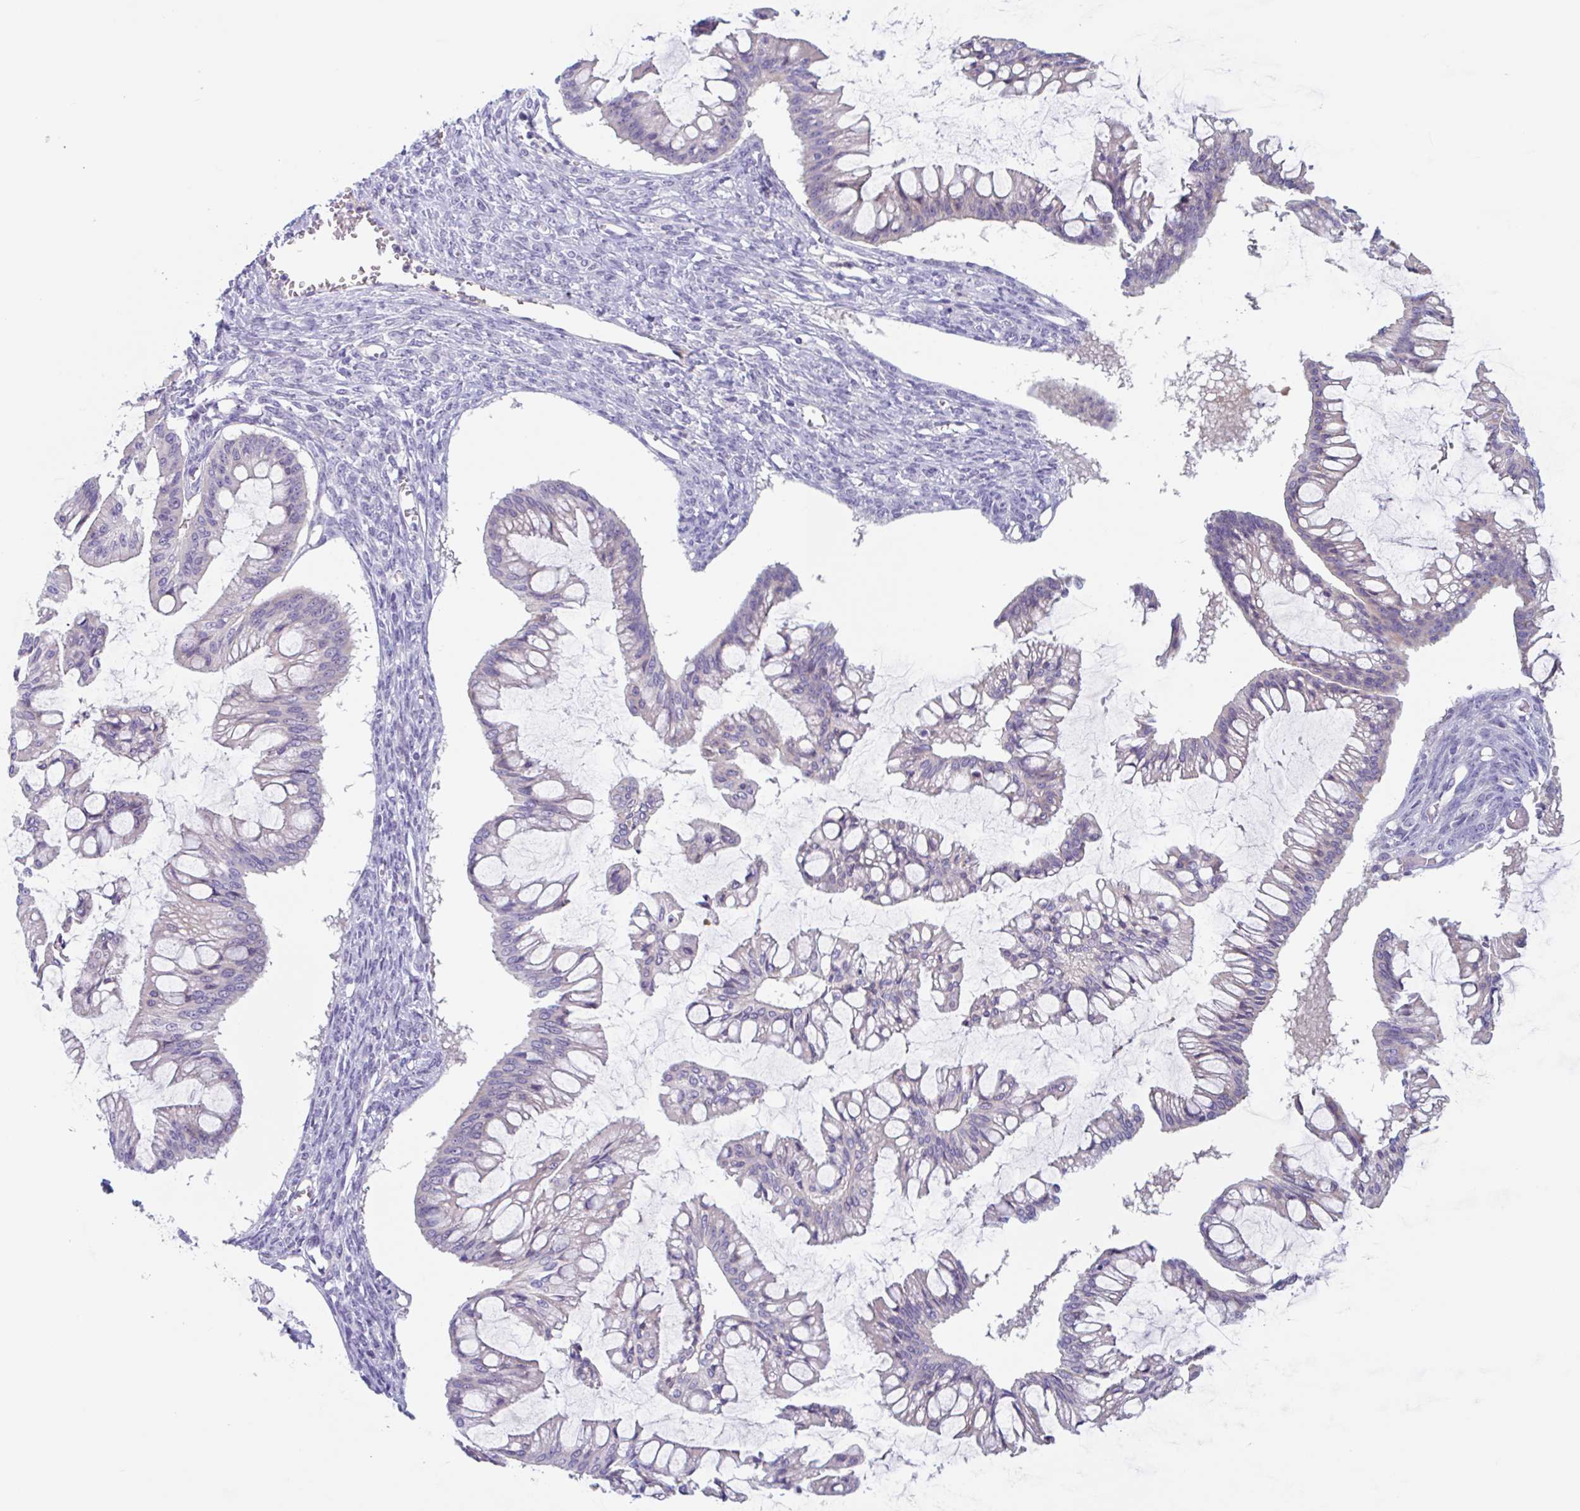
{"staining": {"intensity": "negative", "quantity": "none", "location": "none"}, "tissue": "ovarian cancer", "cell_type": "Tumor cells", "image_type": "cancer", "snomed": [{"axis": "morphology", "description": "Cystadenocarcinoma, mucinous, NOS"}, {"axis": "topography", "description": "Ovary"}], "caption": "Immunohistochemical staining of human ovarian cancer (mucinous cystadenocarcinoma) displays no significant positivity in tumor cells. Brightfield microscopy of IHC stained with DAB (3,3'-diaminobenzidine) (brown) and hematoxylin (blue), captured at high magnification.", "gene": "LENG9", "patient": {"sex": "female", "age": 73}}